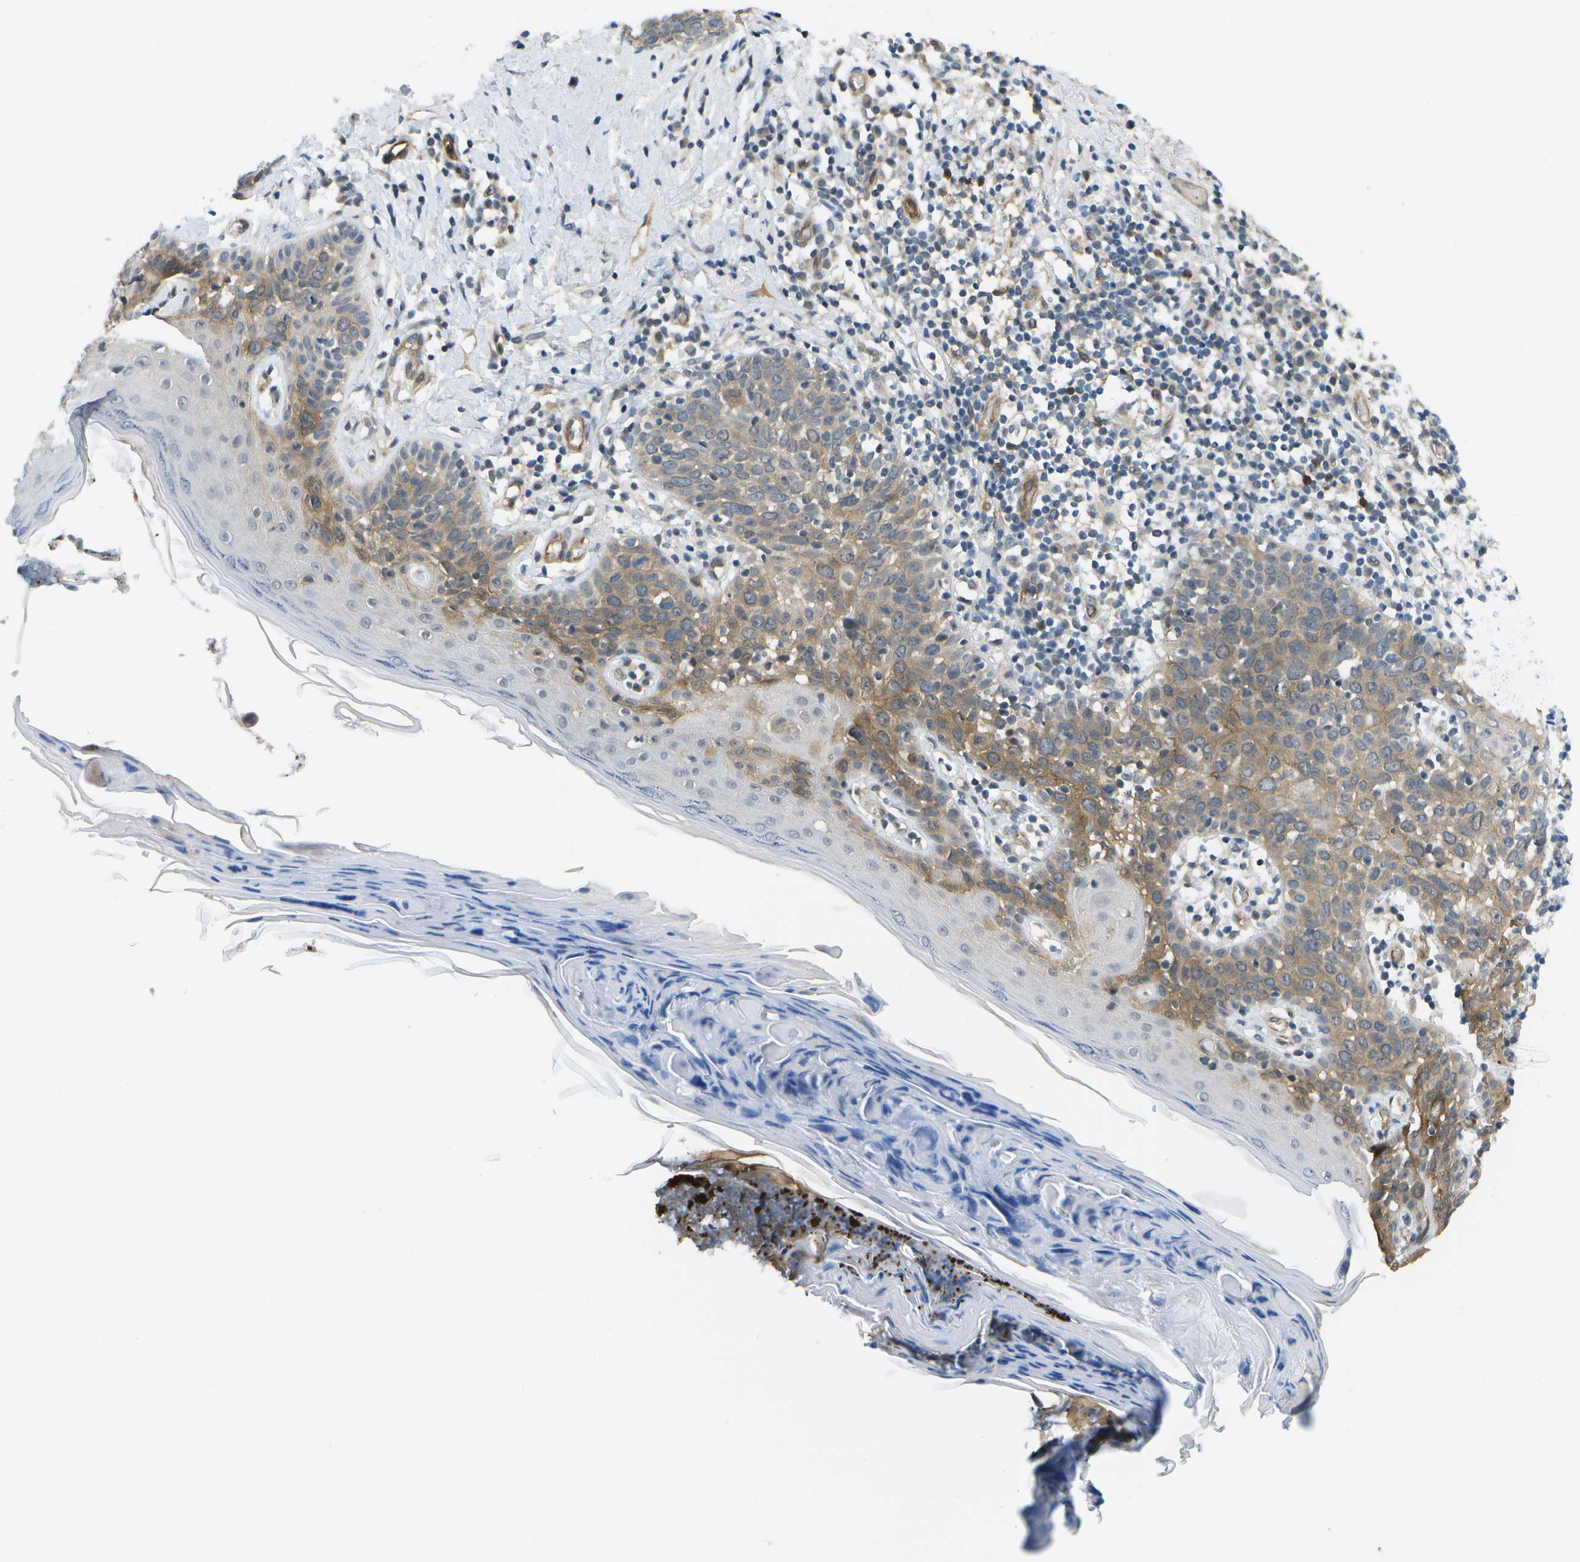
{"staining": {"intensity": "moderate", "quantity": "25%-75%", "location": "cytoplasmic/membranous"}, "tissue": "skin cancer", "cell_type": "Tumor cells", "image_type": "cancer", "snomed": [{"axis": "morphology", "description": "Squamous cell carcinoma in situ, NOS"}, {"axis": "morphology", "description": "Squamous cell carcinoma, NOS"}, {"axis": "topography", "description": "Skin"}], "caption": "Human skin squamous cell carcinoma in situ stained with a brown dye displays moderate cytoplasmic/membranous positive expression in approximately 25%-75% of tumor cells.", "gene": "KIAA0040", "patient": {"sex": "male", "age": 93}}